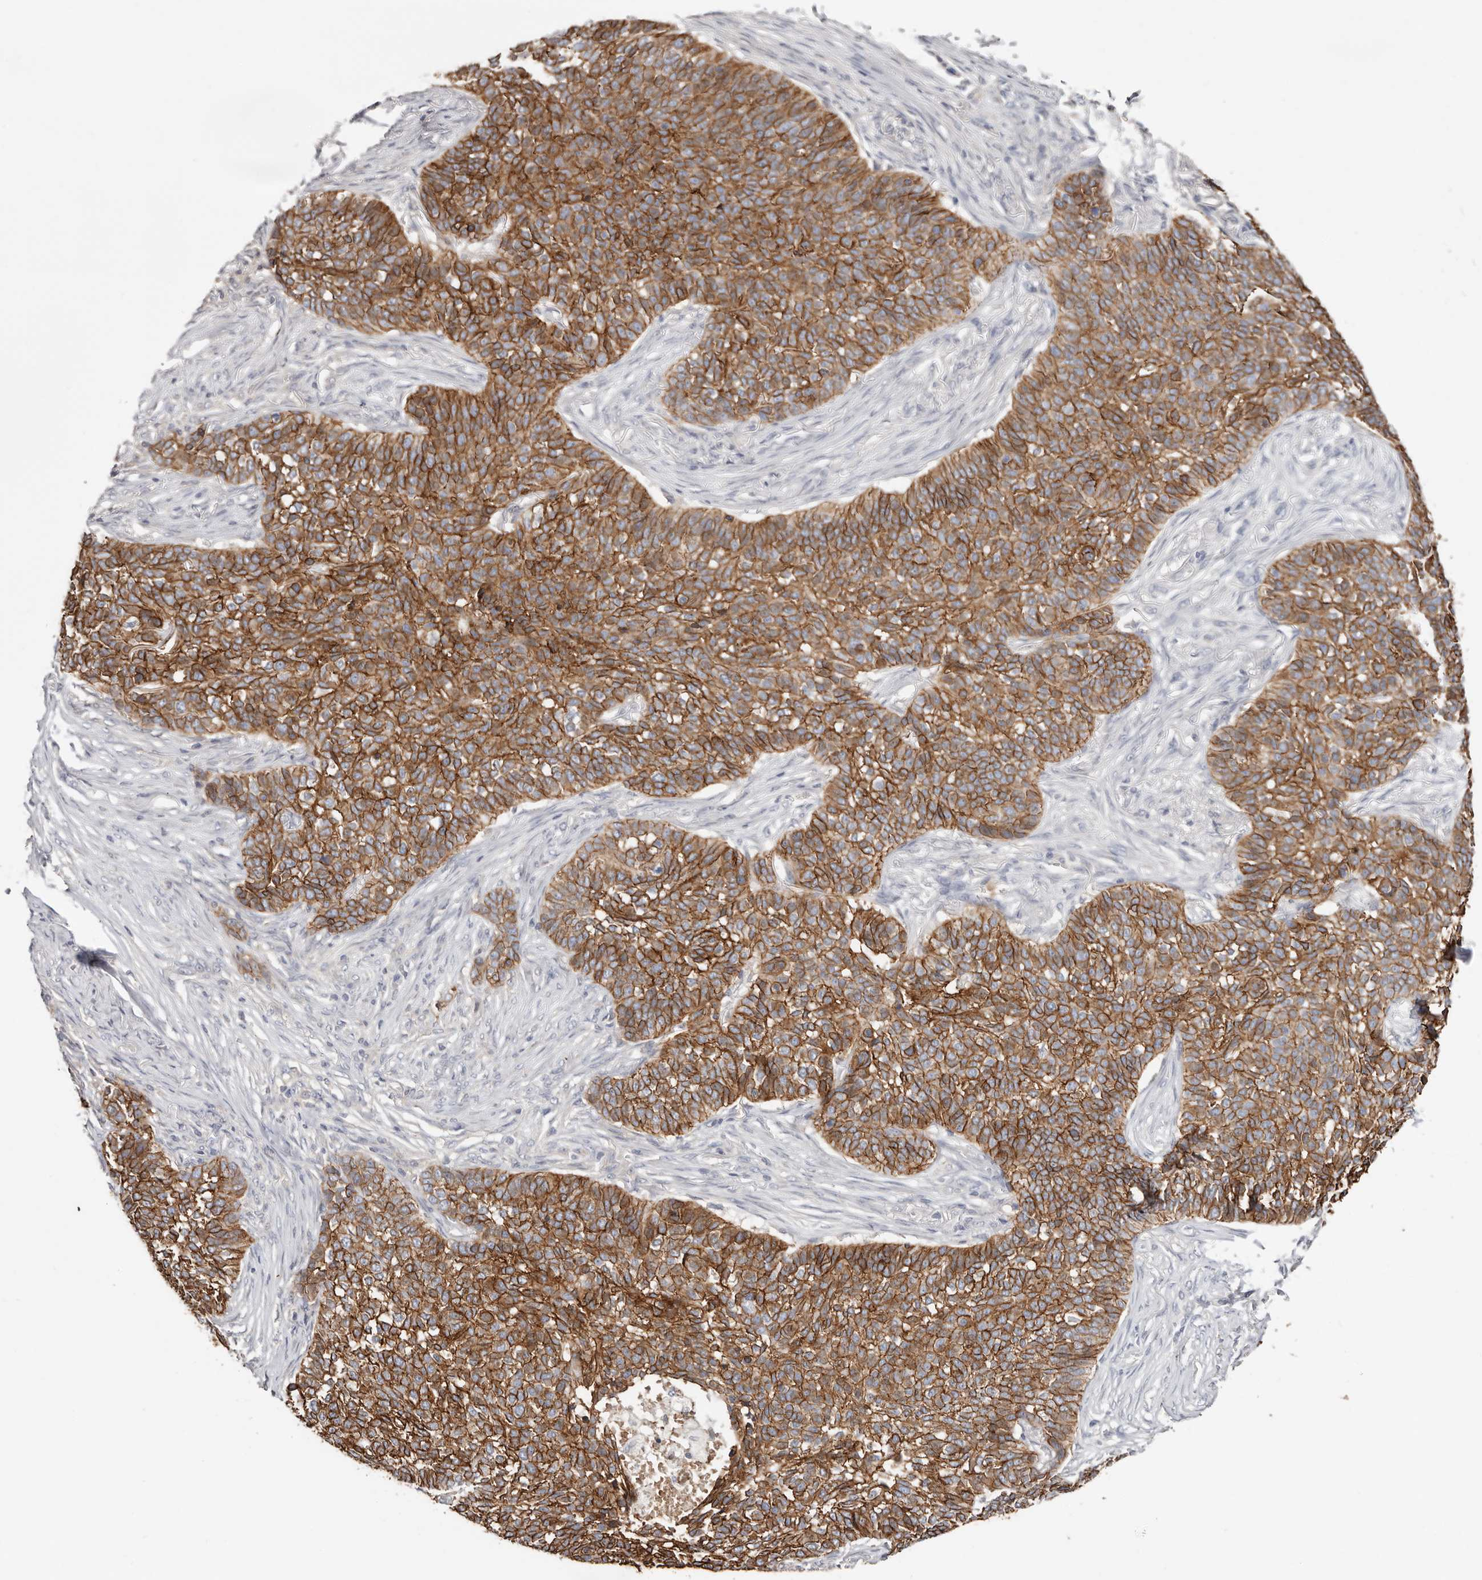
{"staining": {"intensity": "moderate", "quantity": ">75%", "location": "cytoplasmic/membranous"}, "tissue": "skin cancer", "cell_type": "Tumor cells", "image_type": "cancer", "snomed": [{"axis": "morphology", "description": "Basal cell carcinoma"}, {"axis": "topography", "description": "Skin"}], "caption": "Protein analysis of skin basal cell carcinoma tissue demonstrates moderate cytoplasmic/membranous staining in approximately >75% of tumor cells. (DAB (3,3'-diaminobenzidine) IHC, brown staining for protein, blue staining for nuclei).", "gene": "S100A14", "patient": {"sex": "male", "age": 85}}